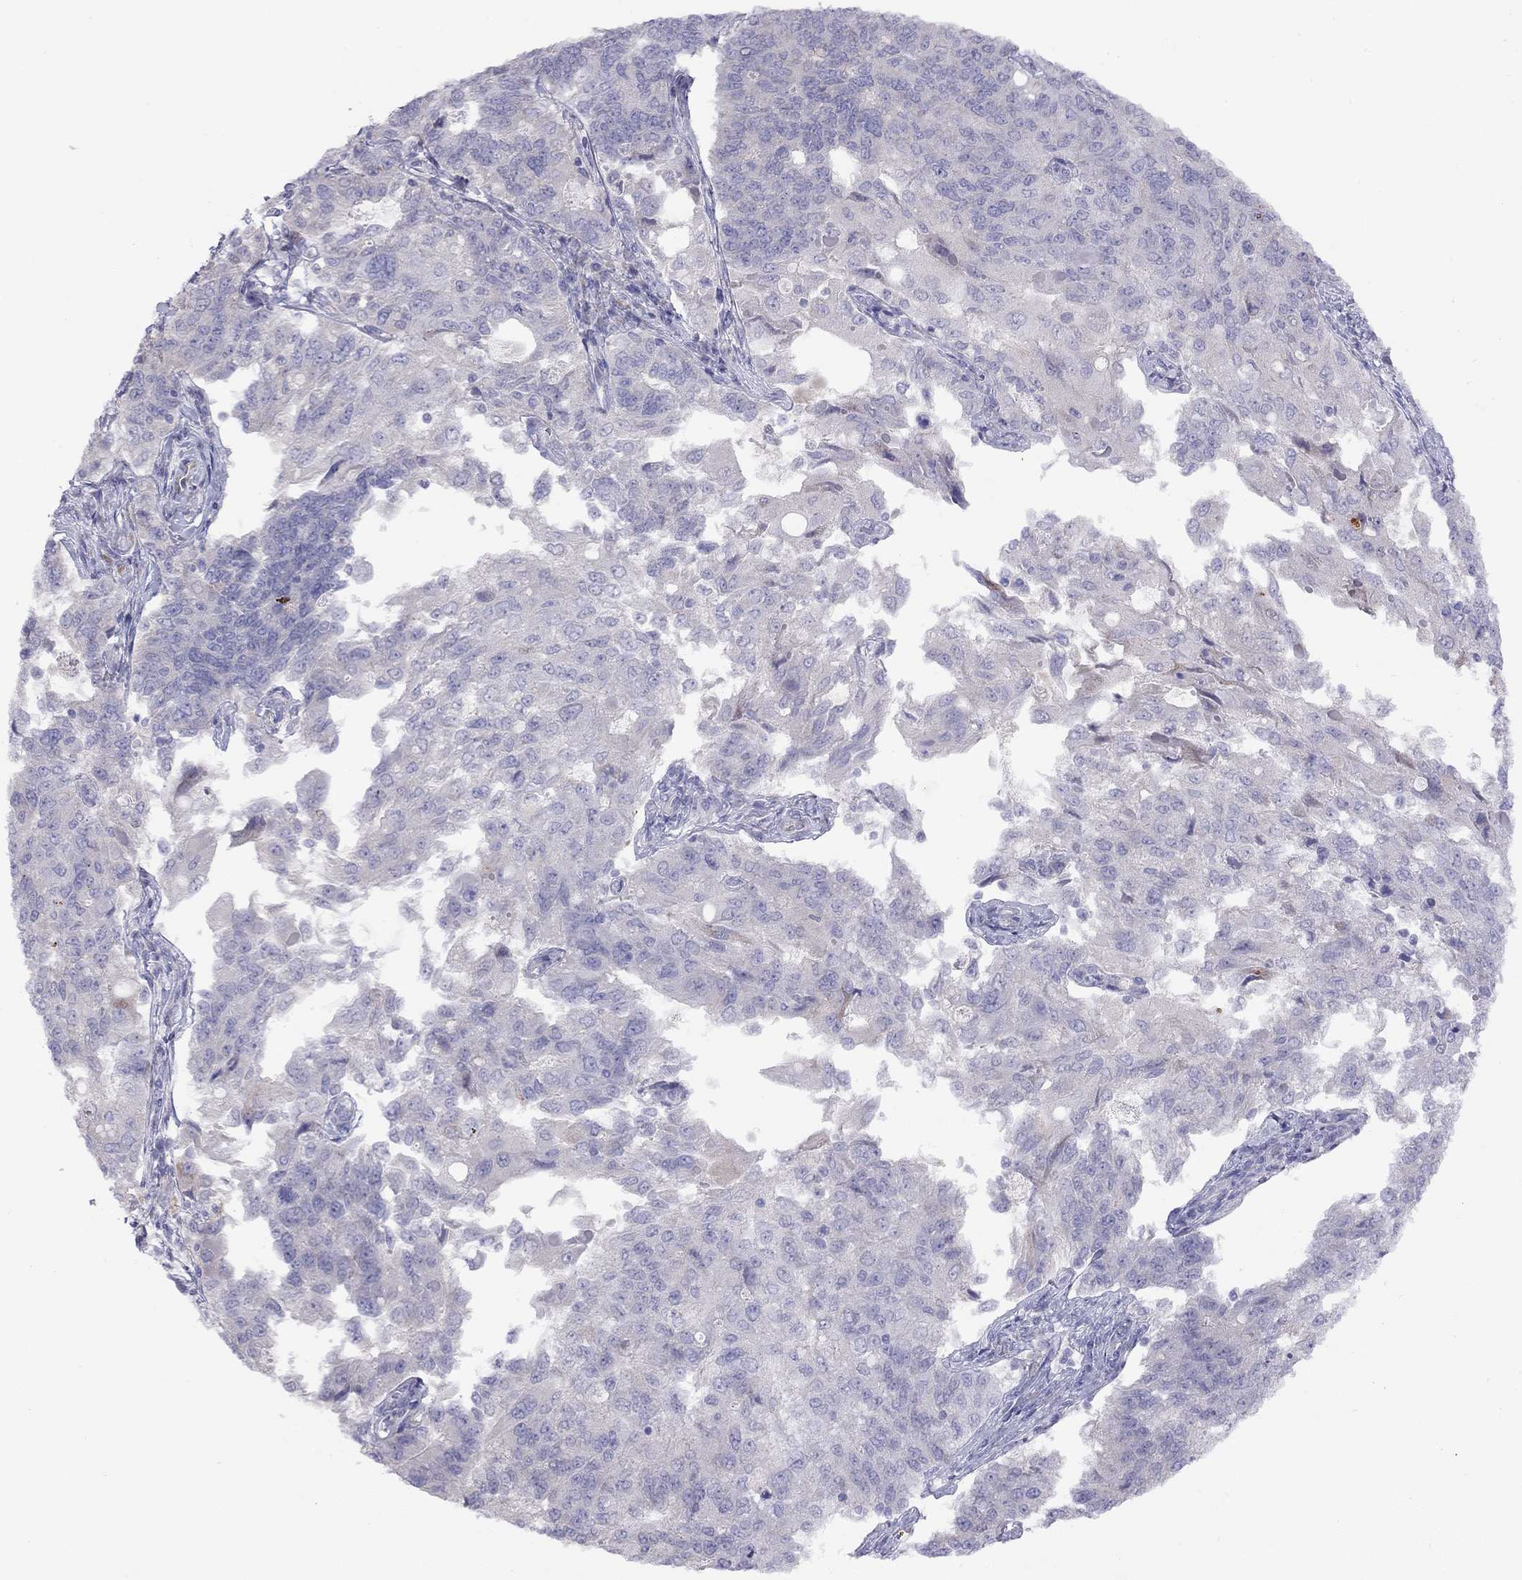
{"staining": {"intensity": "negative", "quantity": "none", "location": "none"}, "tissue": "endometrial cancer", "cell_type": "Tumor cells", "image_type": "cancer", "snomed": [{"axis": "morphology", "description": "Adenocarcinoma, NOS"}, {"axis": "topography", "description": "Endometrium"}], "caption": "The IHC photomicrograph has no significant expression in tumor cells of adenocarcinoma (endometrial) tissue. (DAB (3,3'-diaminobenzidine) immunohistochemistry visualized using brightfield microscopy, high magnification).", "gene": "CPNE4", "patient": {"sex": "female", "age": 43}}